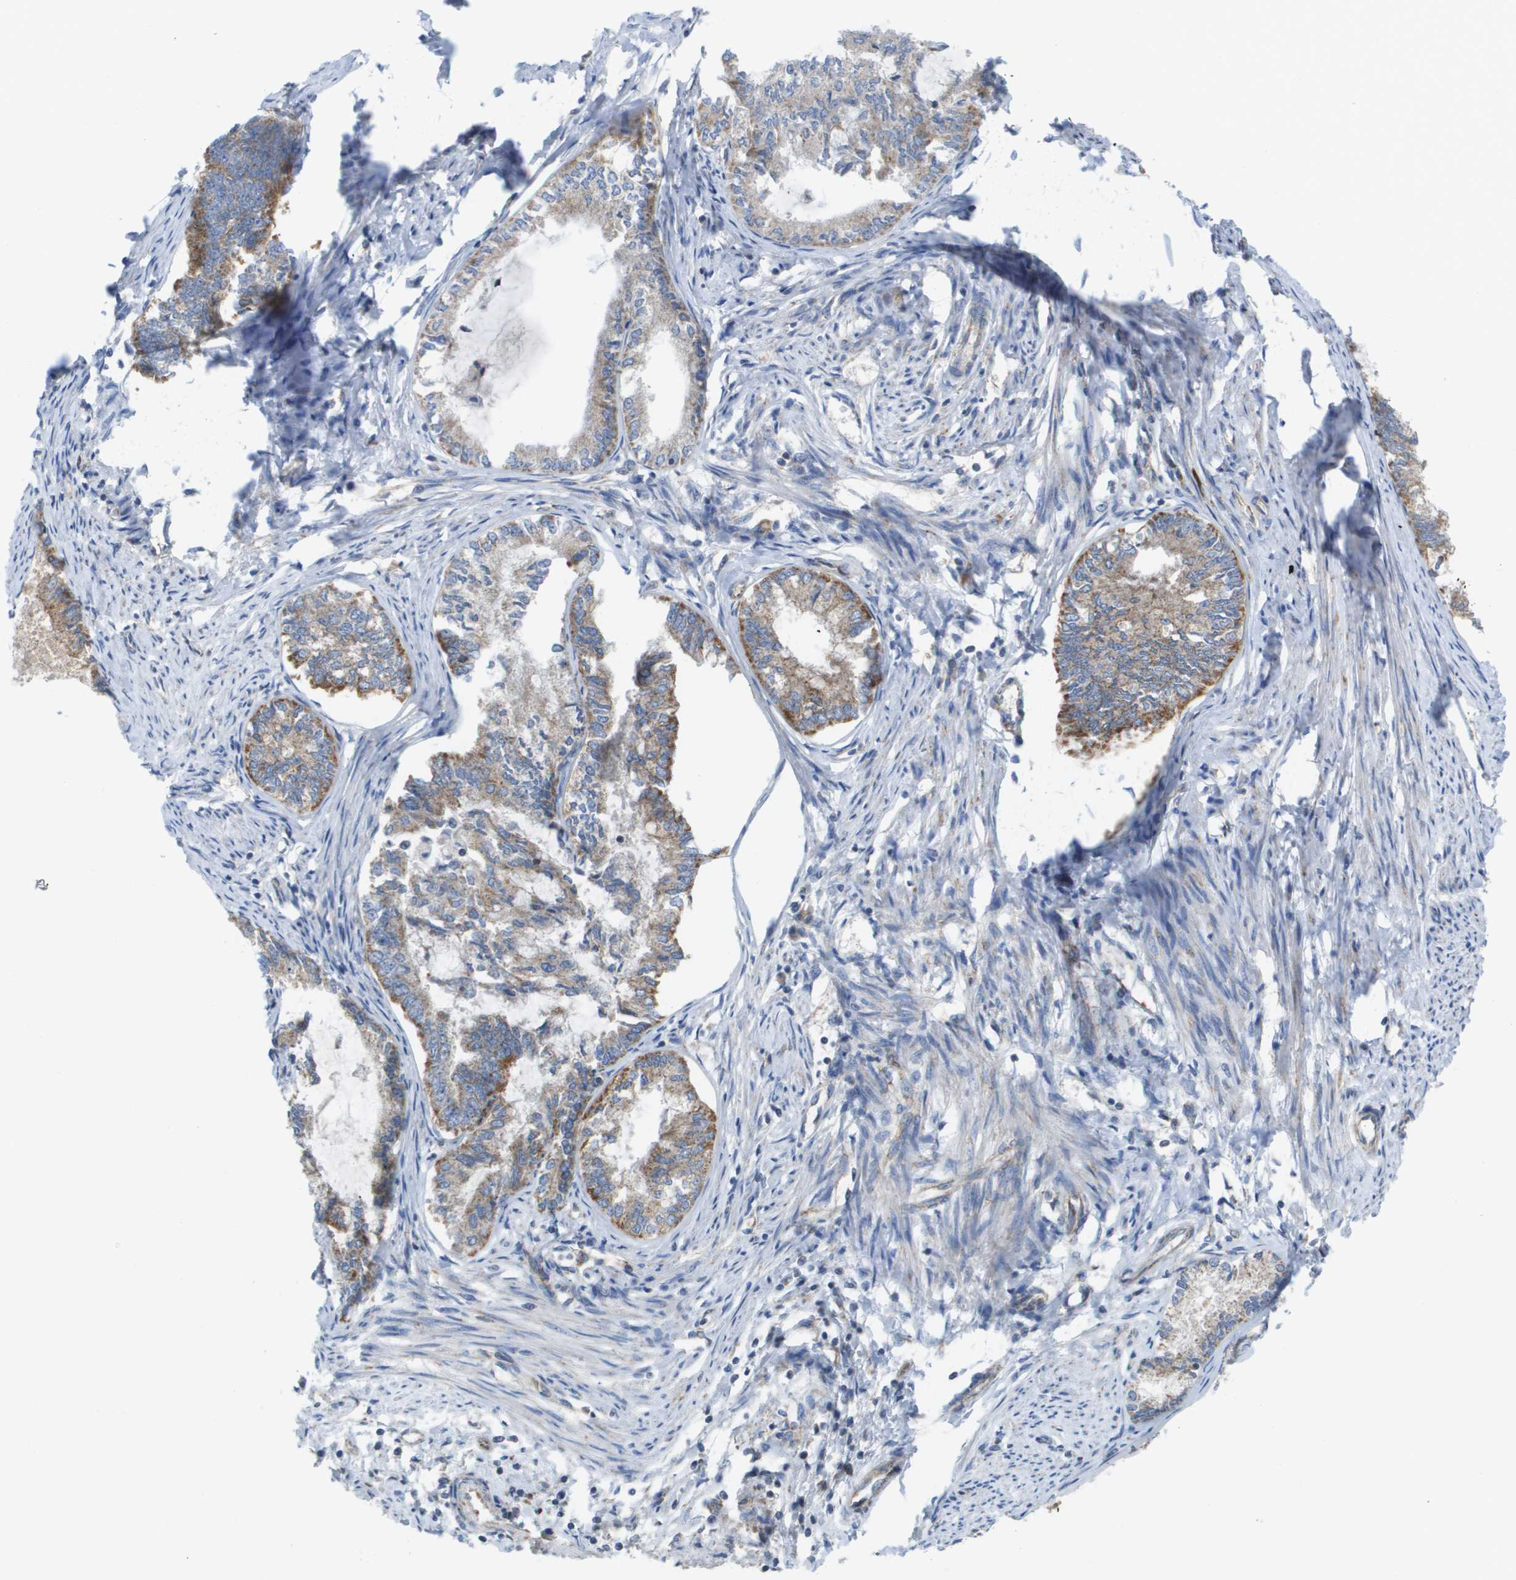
{"staining": {"intensity": "moderate", "quantity": ">75%", "location": "cytoplasmic/membranous"}, "tissue": "endometrial cancer", "cell_type": "Tumor cells", "image_type": "cancer", "snomed": [{"axis": "morphology", "description": "Adenocarcinoma, NOS"}, {"axis": "topography", "description": "Endometrium"}], "caption": "Immunohistochemistry image of human endometrial adenocarcinoma stained for a protein (brown), which shows medium levels of moderate cytoplasmic/membranous expression in about >75% of tumor cells.", "gene": "FIS1", "patient": {"sex": "female", "age": 86}}